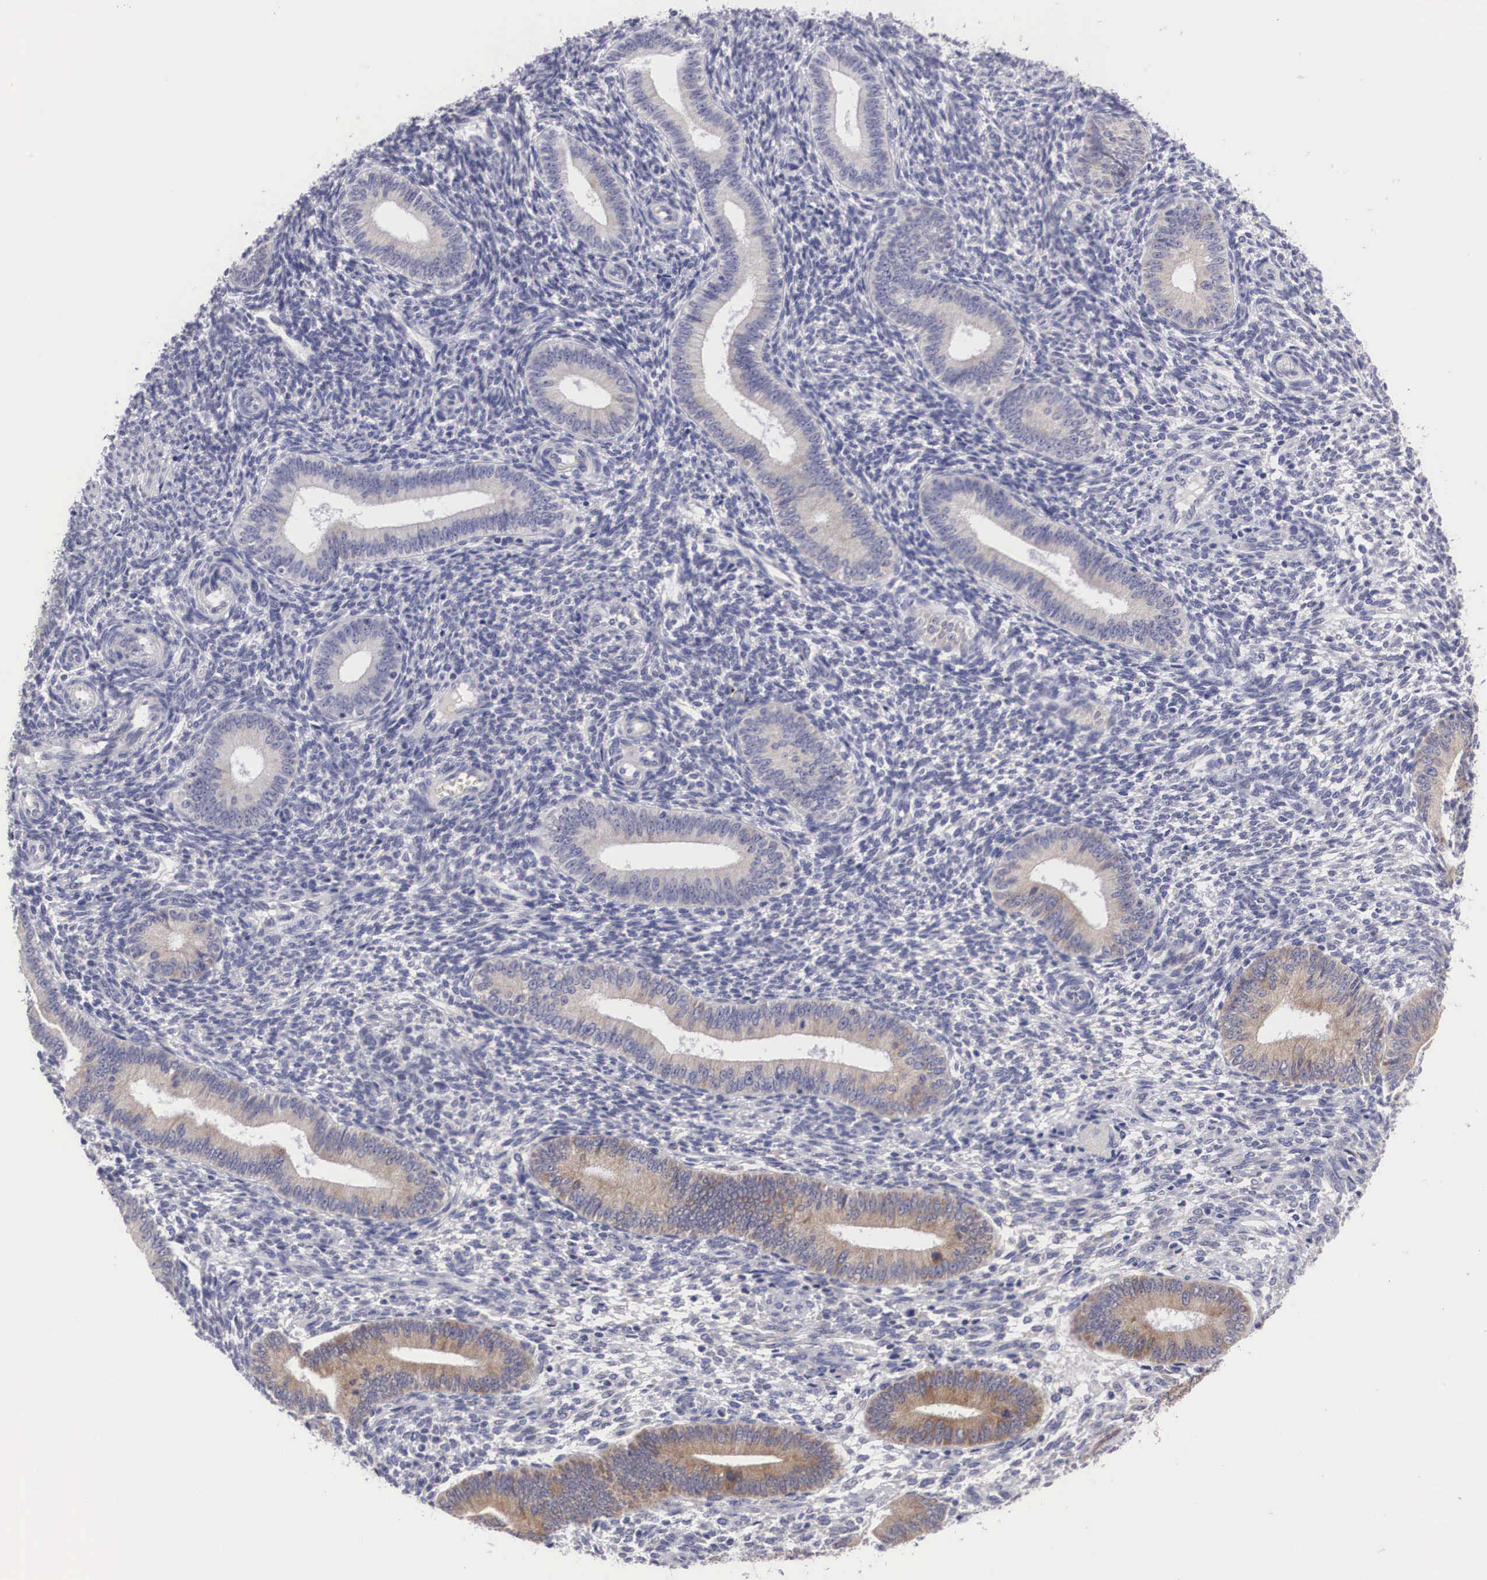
{"staining": {"intensity": "negative", "quantity": "none", "location": "none"}, "tissue": "endometrium", "cell_type": "Cells in endometrial stroma", "image_type": "normal", "snomed": [{"axis": "morphology", "description": "Normal tissue, NOS"}, {"axis": "topography", "description": "Endometrium"}], "caption": "The IHC photomicrograph has no significant expression in cells in endometrial stroma of endometrium. (IHC, brightfield microscopy, high magnification).", "gene": "ARMCX3", "patient": {"sex": "female", "age": 35}}